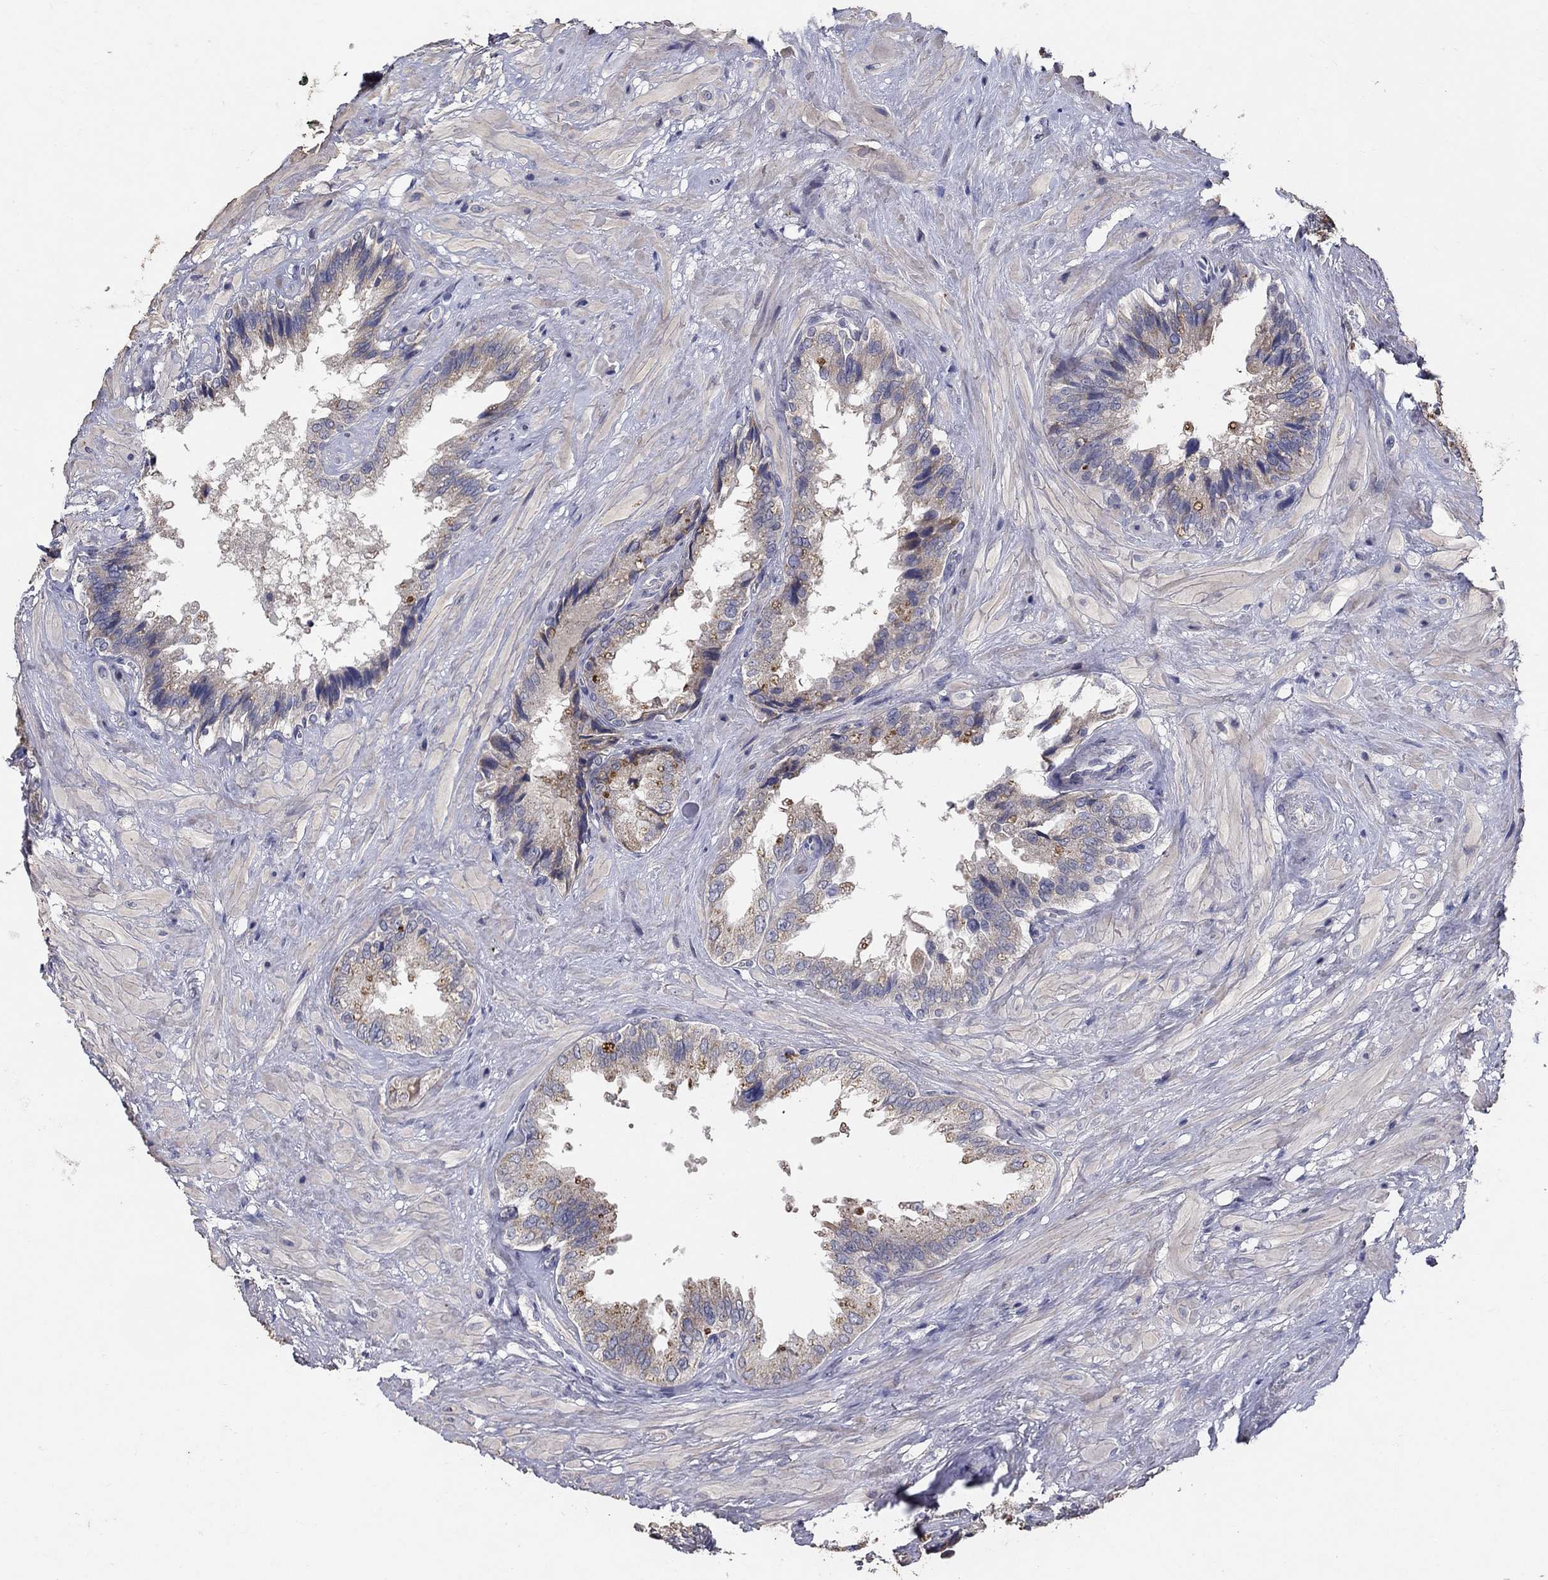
{"staining": {"intensity": "weak", "quantity": "<25%", "location": "cytoplasmic/membranous"}, "tissue": "seminal vesicle", "cell_type": "Glandular cells", "image_type": "normal", "snomed": [{"axis": "morphology", "description": "Normal tissue, NOS"}, {"axis": "topography", "description": "Seminal veicle"}], "caption": "Histopathology image shows no significant protein positivity in glandular cells of benign seminal vesicle. Brightfield microscopy of immunohistochemistry (IHC) stained with DAB (brown) and hematoxylin (blue), captured at high magnification.", "gene": "PROZ", "patient": {"sex": "male", "age": 67}}